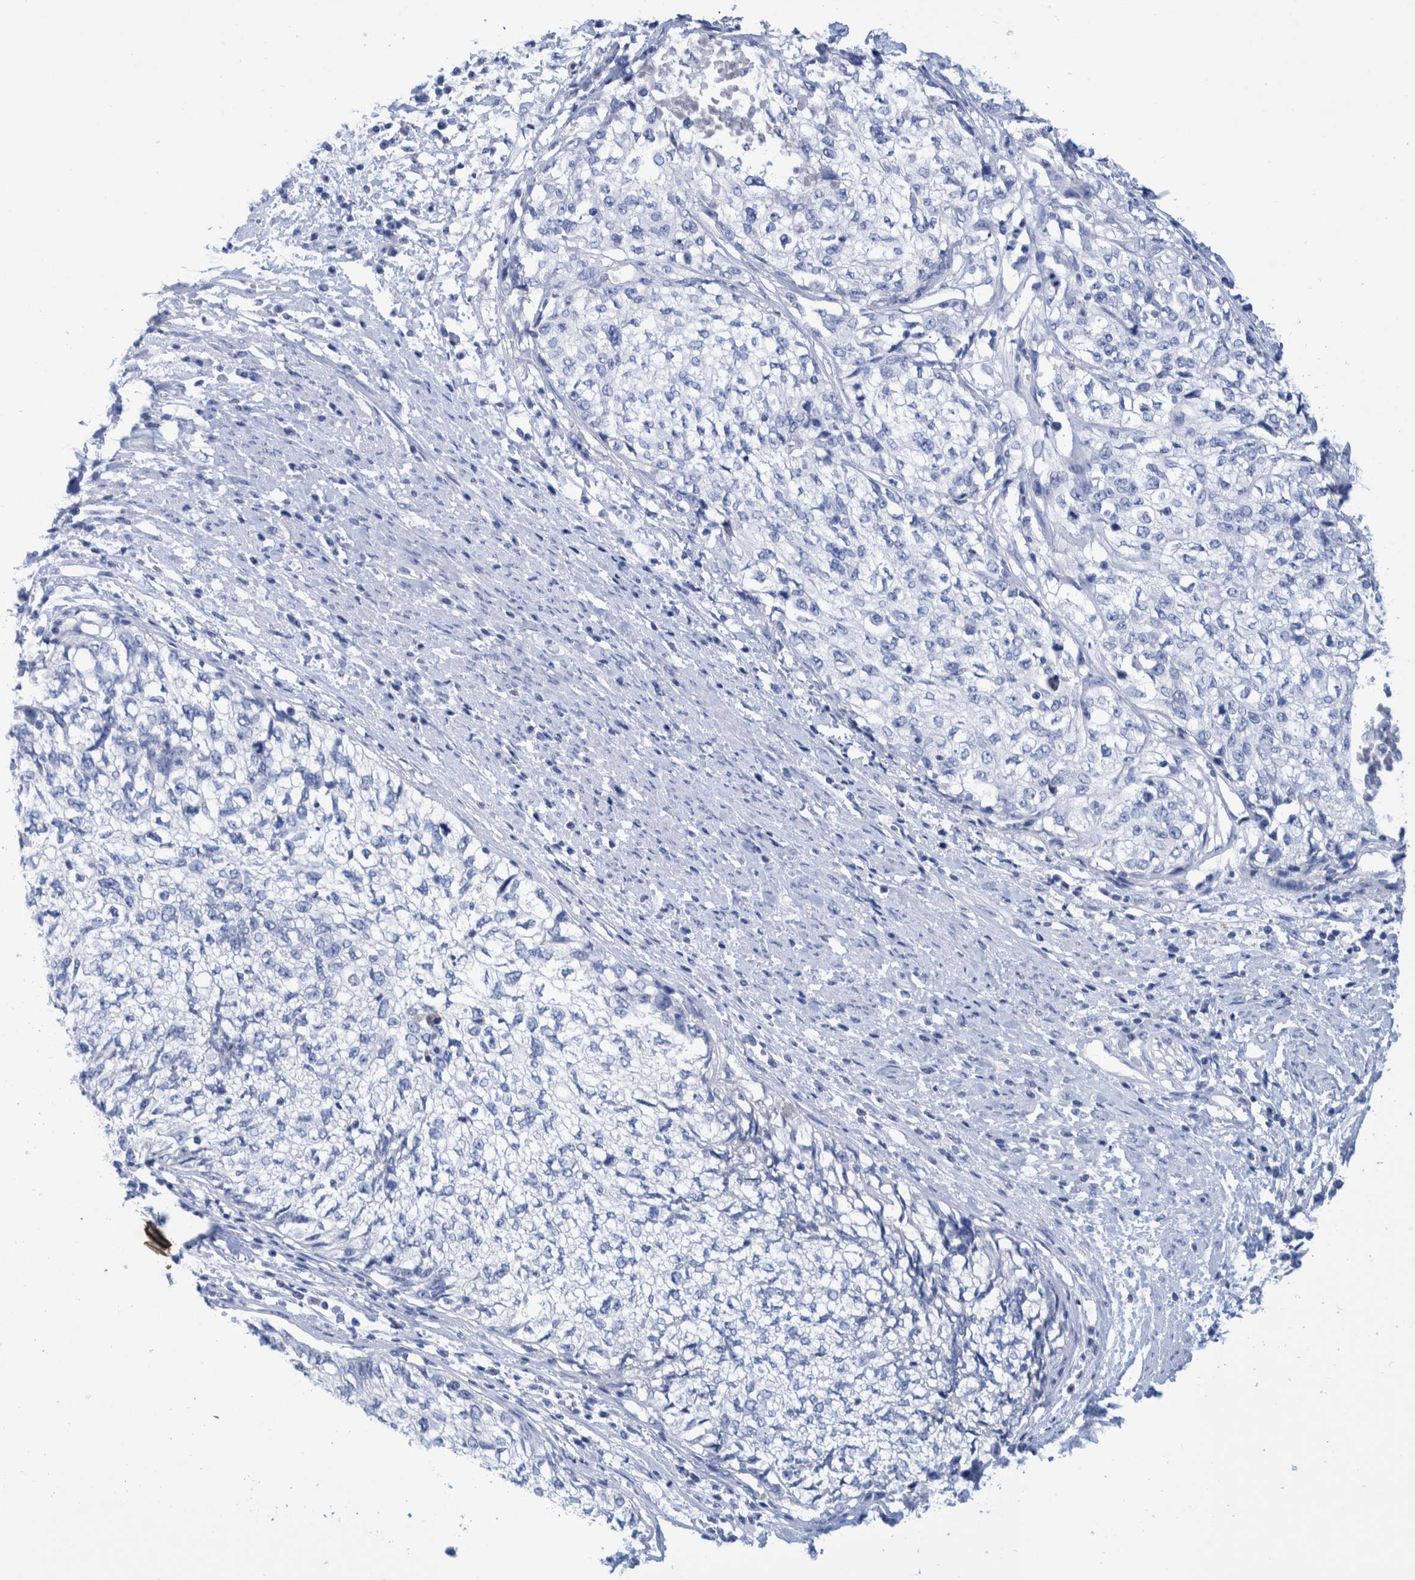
{"staining": {"intensity": "negative", "quantity": "none", "location": "none"}, "tissue": "cervical cancer", "cell_type": "Tumor cells", "image_type": "cancer", "snomed": [{"axis": "morphology", "description": "Squamous cell carcinoma, NOS"}, {"axis": "topography", "description": "Cervix"}], "caption": "Cervical squamous cell carcinoma stained for a protein using immunohistochemistry (IHC) exhibits no positivity tumor cells.", "gene": "PERP", "patient": {"sex": "female", "age": 57}}